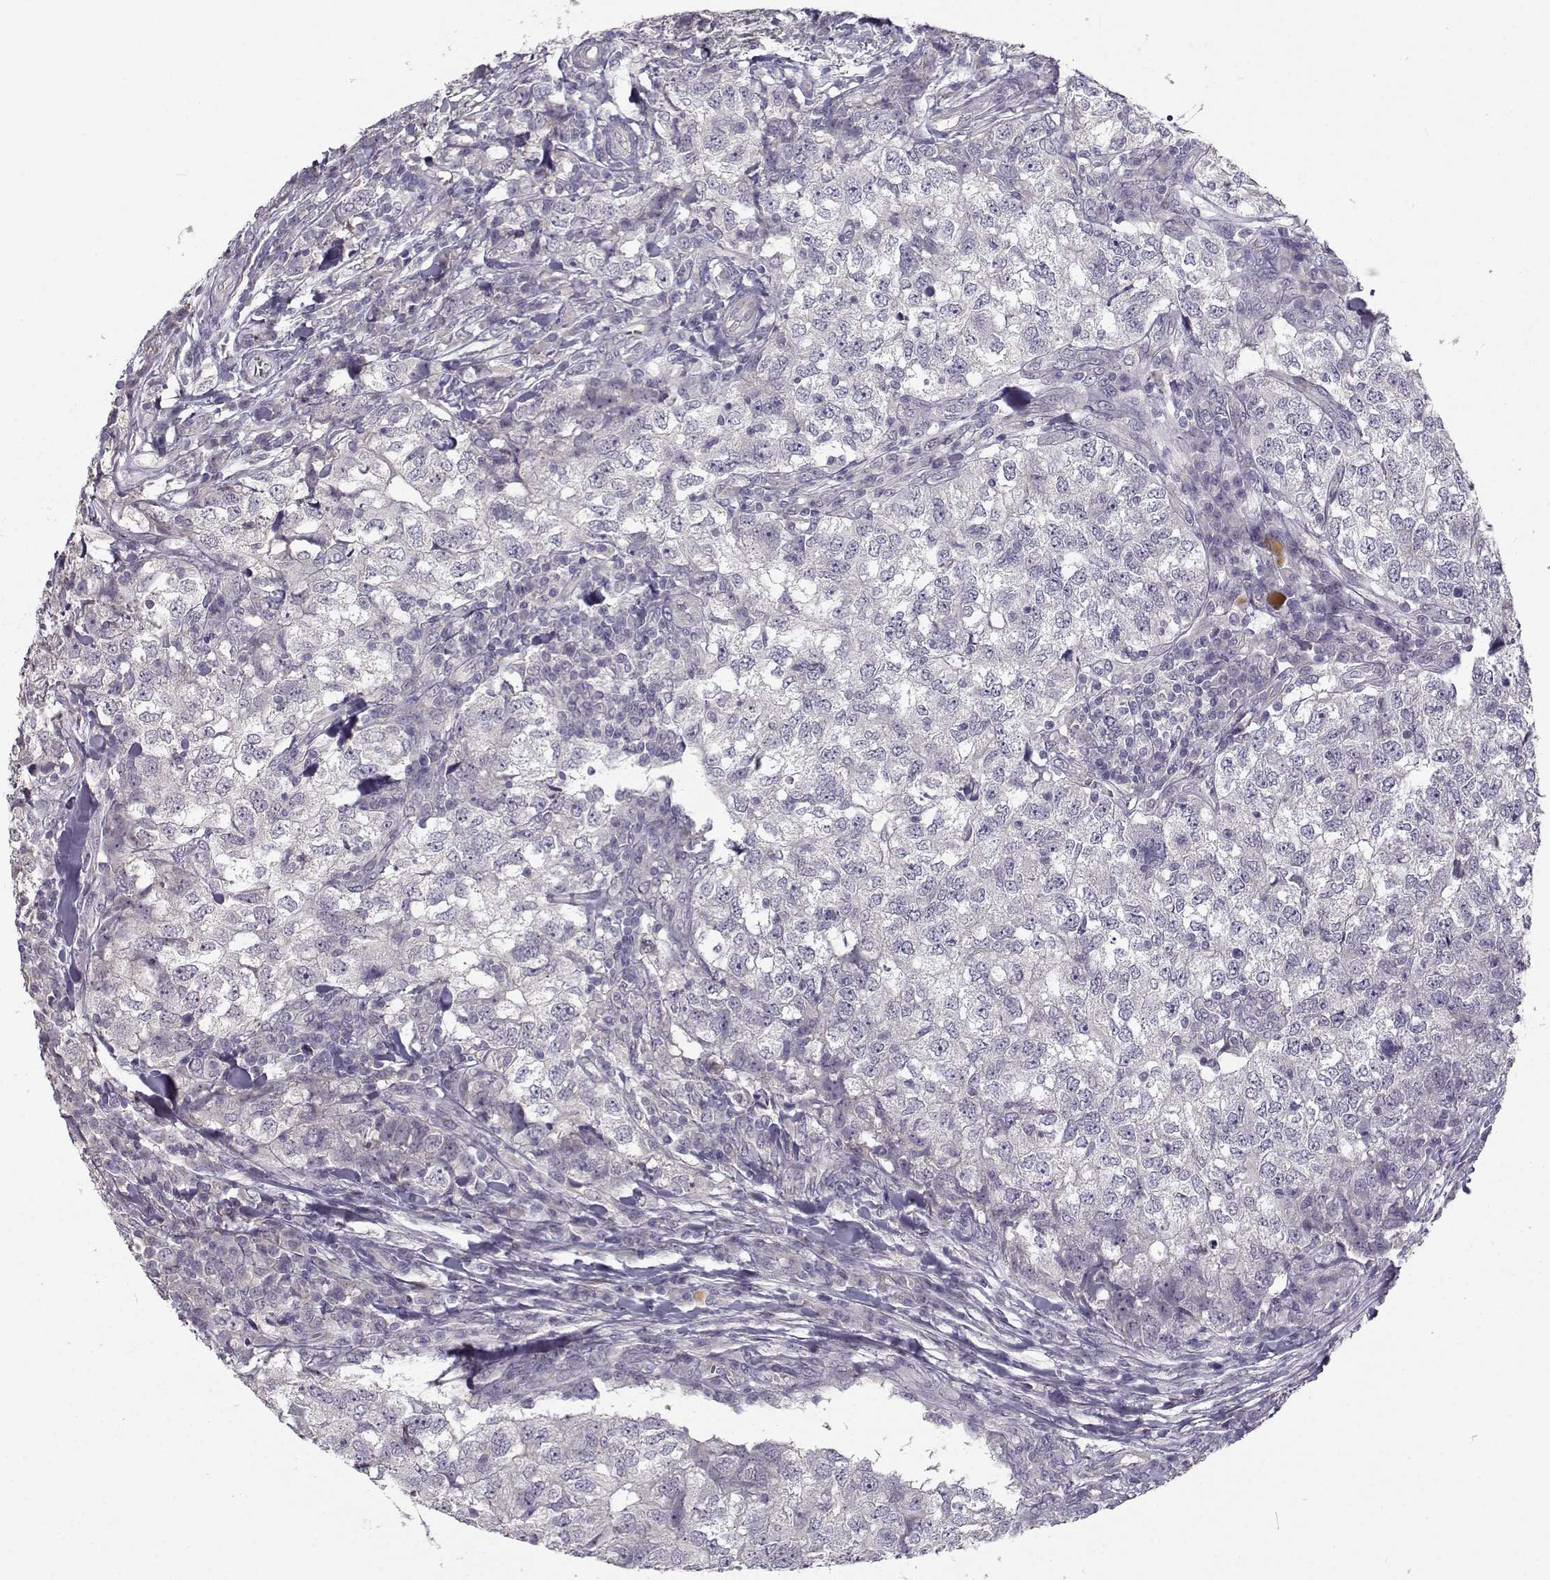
{"staining": {"intensity": "negative", "quantity": "none", "location": "none"}, "tissue": "breast cancer", "cell_type": "Tumor cells", "image_type": "cancer", "snomed": [{"axis": "morphology", "description": "Duct carcinoma"}, {"axis": "topography", "description": "Breast"}], "caption": "An IHC photomicrograph of breast cancer is shown. There is no staining in tumor cells of breast cancer.", "gene": "TMEM145", "patient": {"sex": "female", "age": 30}}